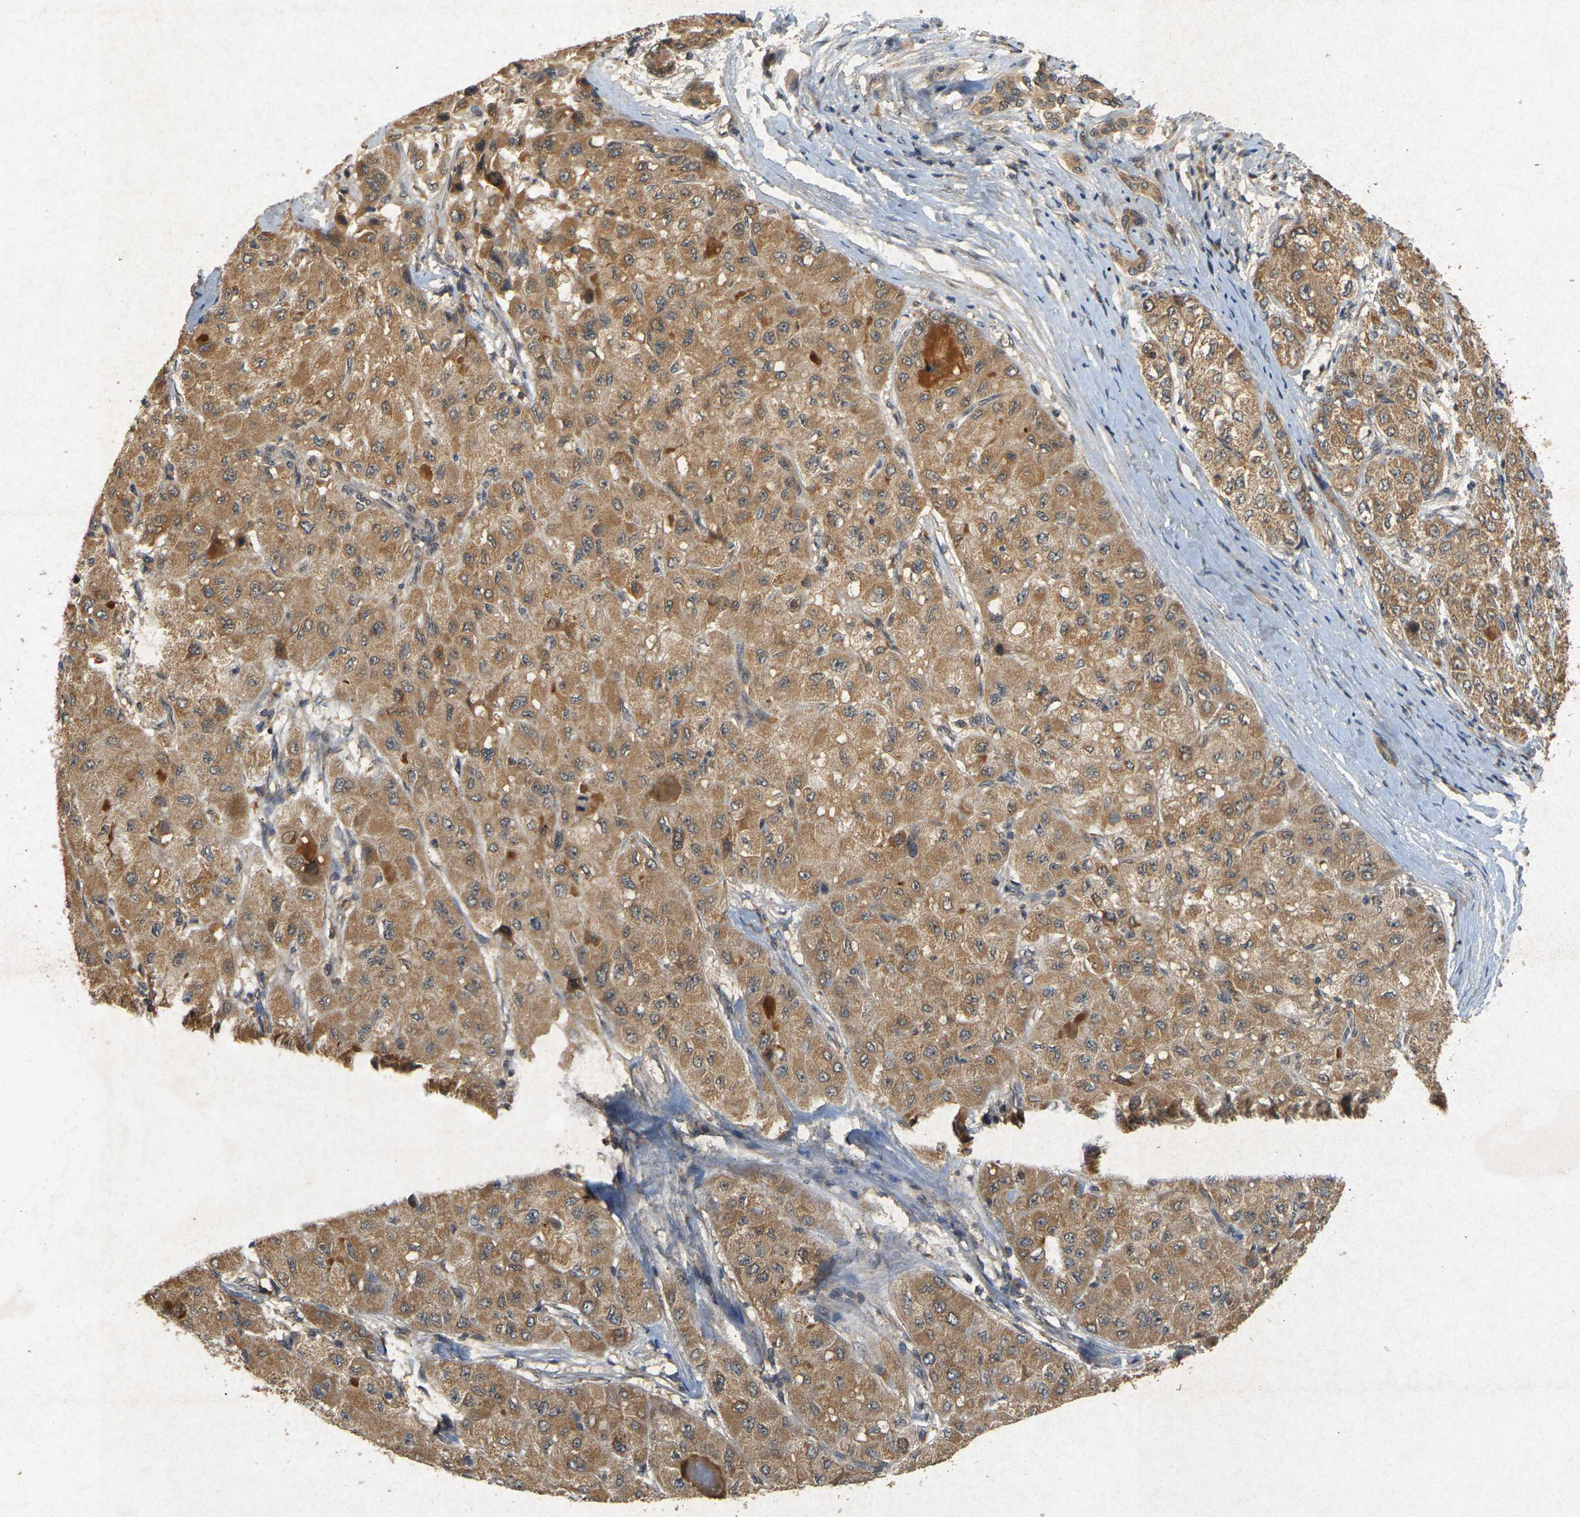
{"staining": {"intensity": "moderate", "quantity": ">75%", "location": "cytoplasmic/membranous"}, "tissue": "liver cancer", "cell_type": "Tumor cells", "image_type": "cancer", "snomed": [{"axis": "morphology", "description": "Carcinoma, Hepatocellular, NOS"}, {"axis": "topography", "description": "Liver"}], "caption": "Approximately >75% of tumor cells in liver hepatocellular carcinoma display moderate cytoplasmic/membranous protein positivity as visualized by brown immunohistochemical staining.", "gene": "ERN1", "patient": {"sex": "male", "age": 80}}